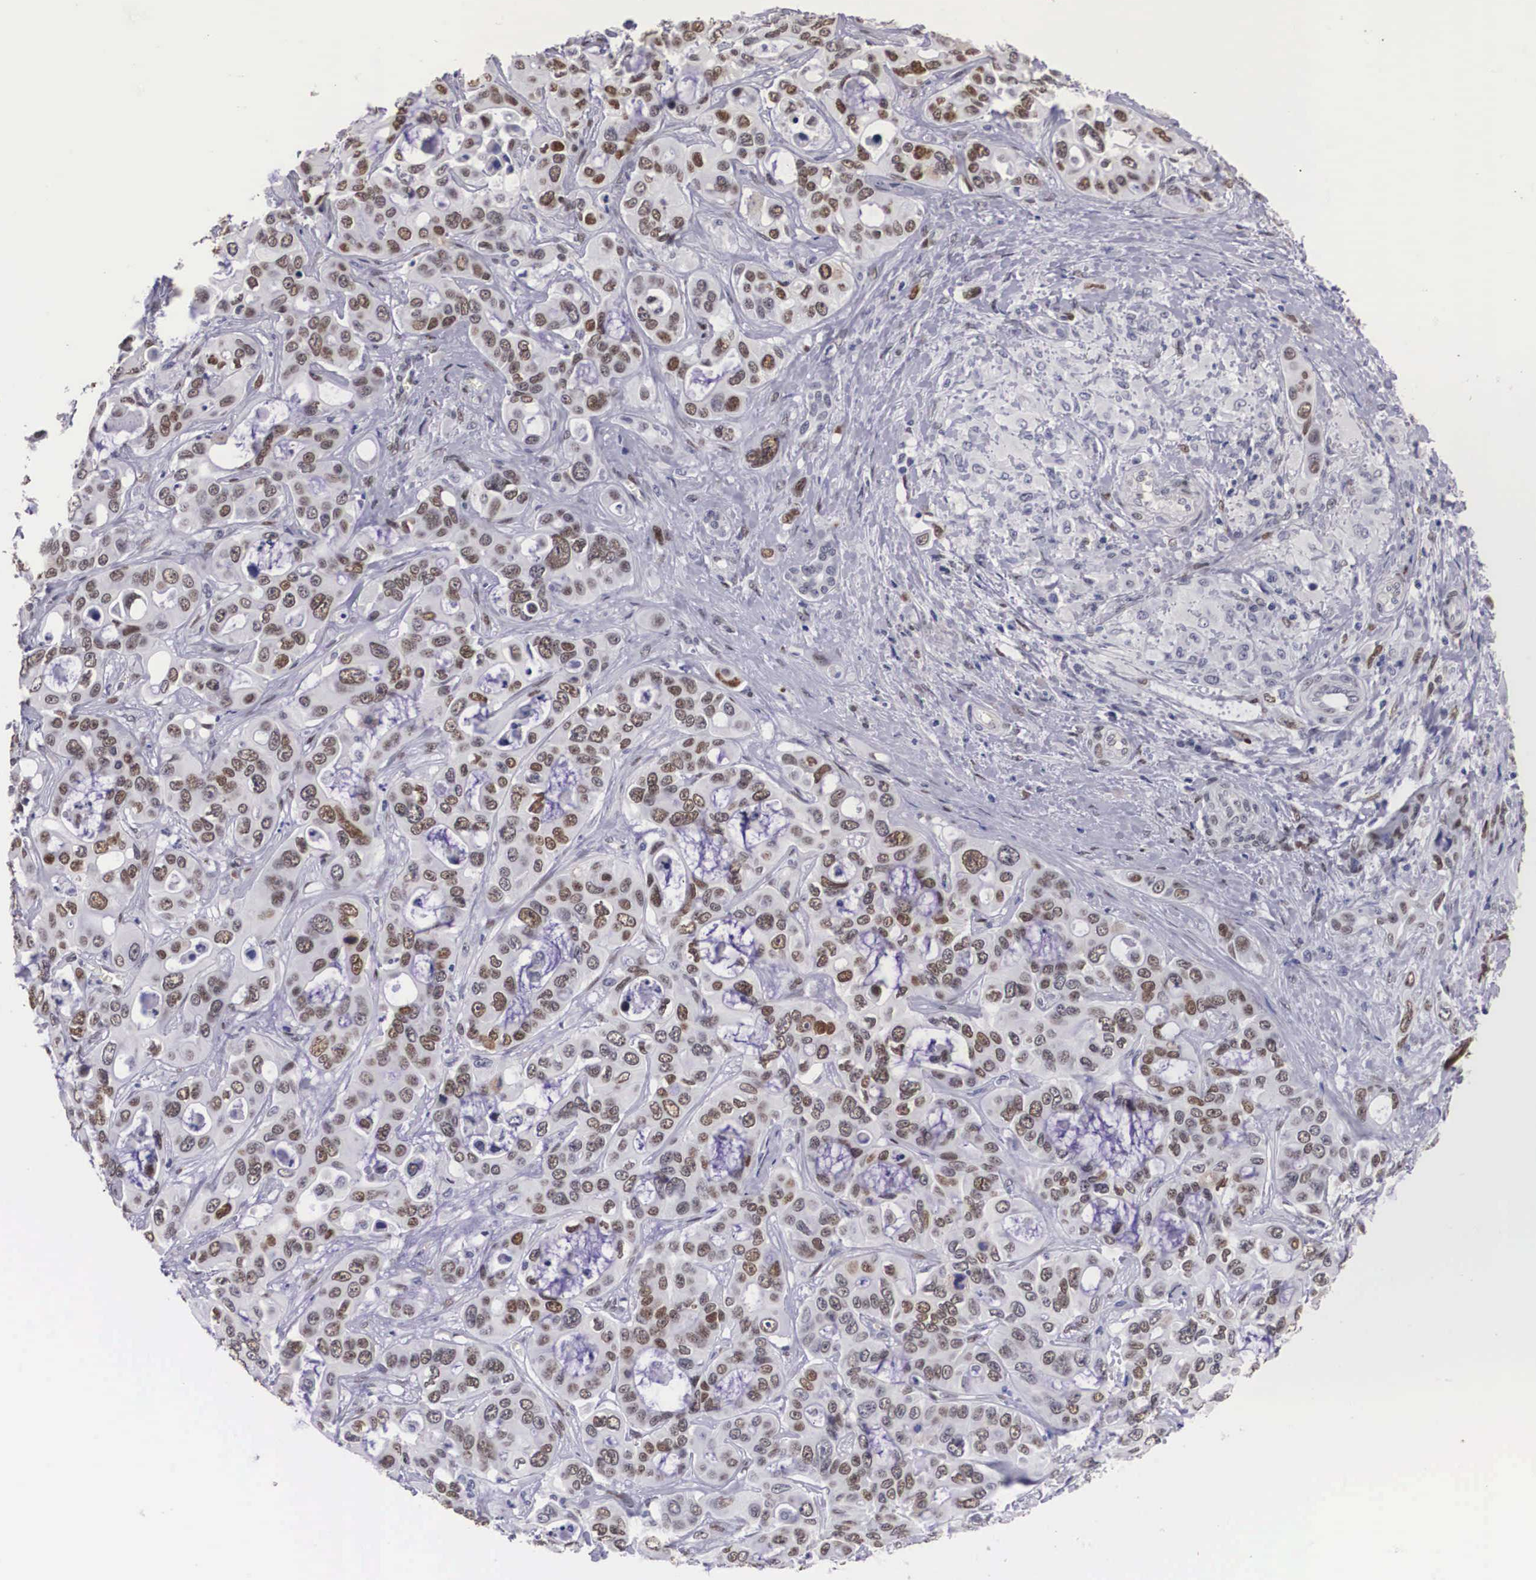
{"staining": {"intensity": "moderate", "quantity": "25%-75%", "location": "nuclear"}, "tissue": "liver cancer", "cell_type": "Tumor cells", "image_type": "cancer", "snomed": [{"axis": "morphology", "description": "Cholangiocarcinoma"}, {"axis": "topography", "description": "Liver"}], "caption": "IHC of liver cancer (cholangiocarcinoma) demonstrates medium levels of moderate nuclear staining in approximately 25%-75% of tumor cells.", "gene": "KHDRBS3", "patient": {"sex": "female", "age": 79}}